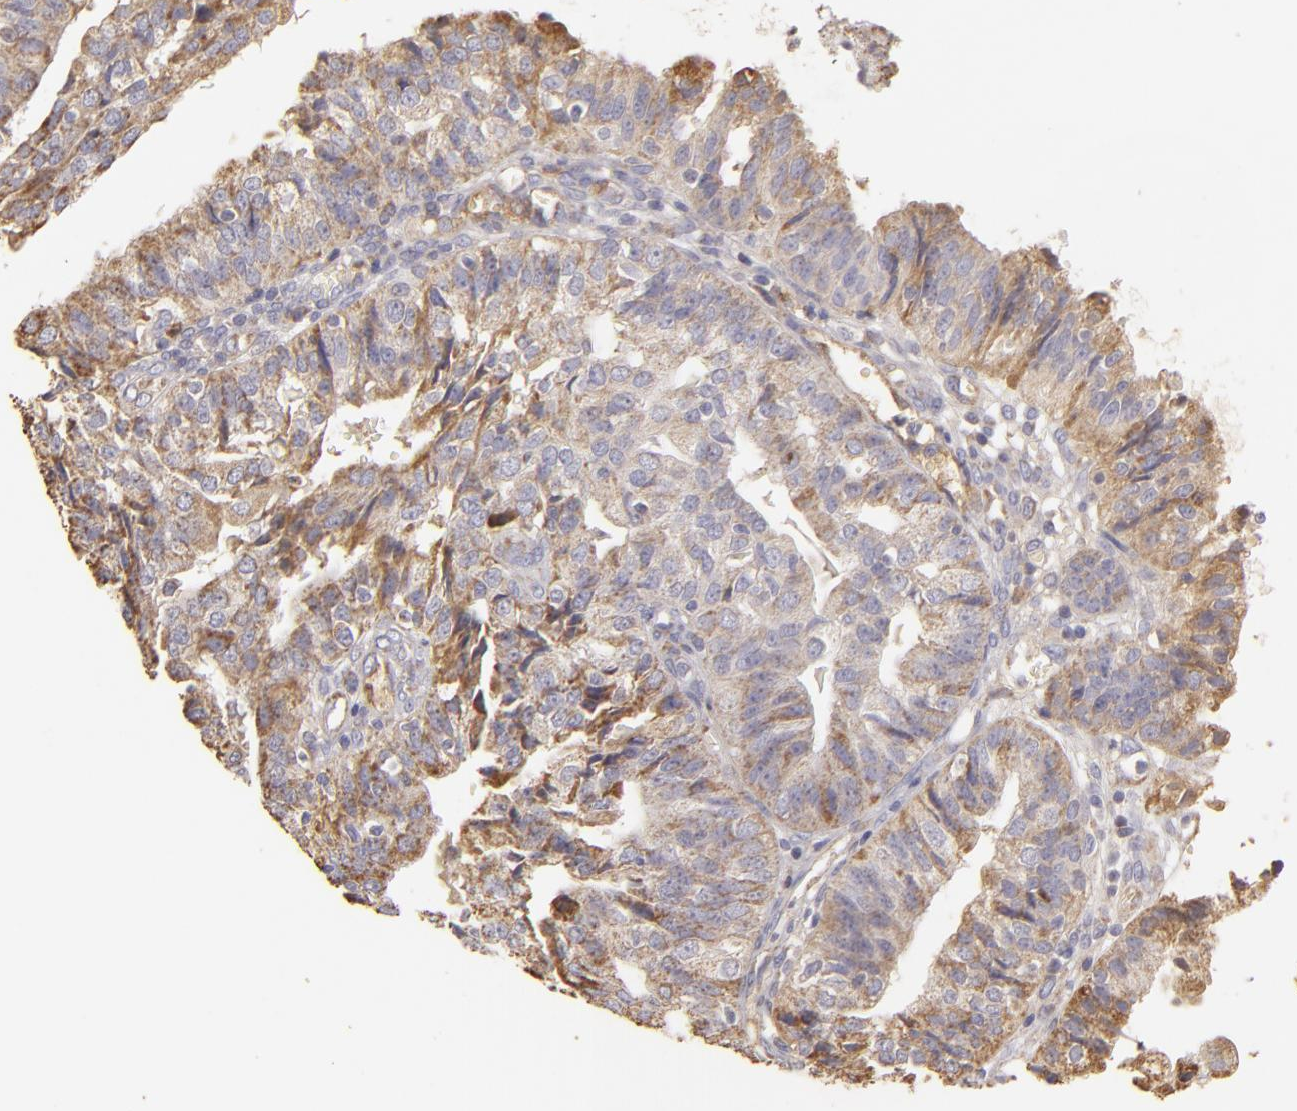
{"staining": {"intensity": "moderate", "quantity": ">75%", "location": "cytoplasmic/membranous"}, "tissue": "endometrial cancer", "cell_type": "Tumor cells", "image_type": "cancer", "snomed": [{"axis": "morphology", "description": "Adenocarcinoma, NOS"}, {"axis": "topography", "description": "Endometrium"}], "caption": "The histopathology image shows staining of endometrial cancer, revealing moderate cytoplasmic/membranous protein staining (brown color) within tumor cells.", "gene": "CFB", "patient": {"sex": "female", "age": 56}}